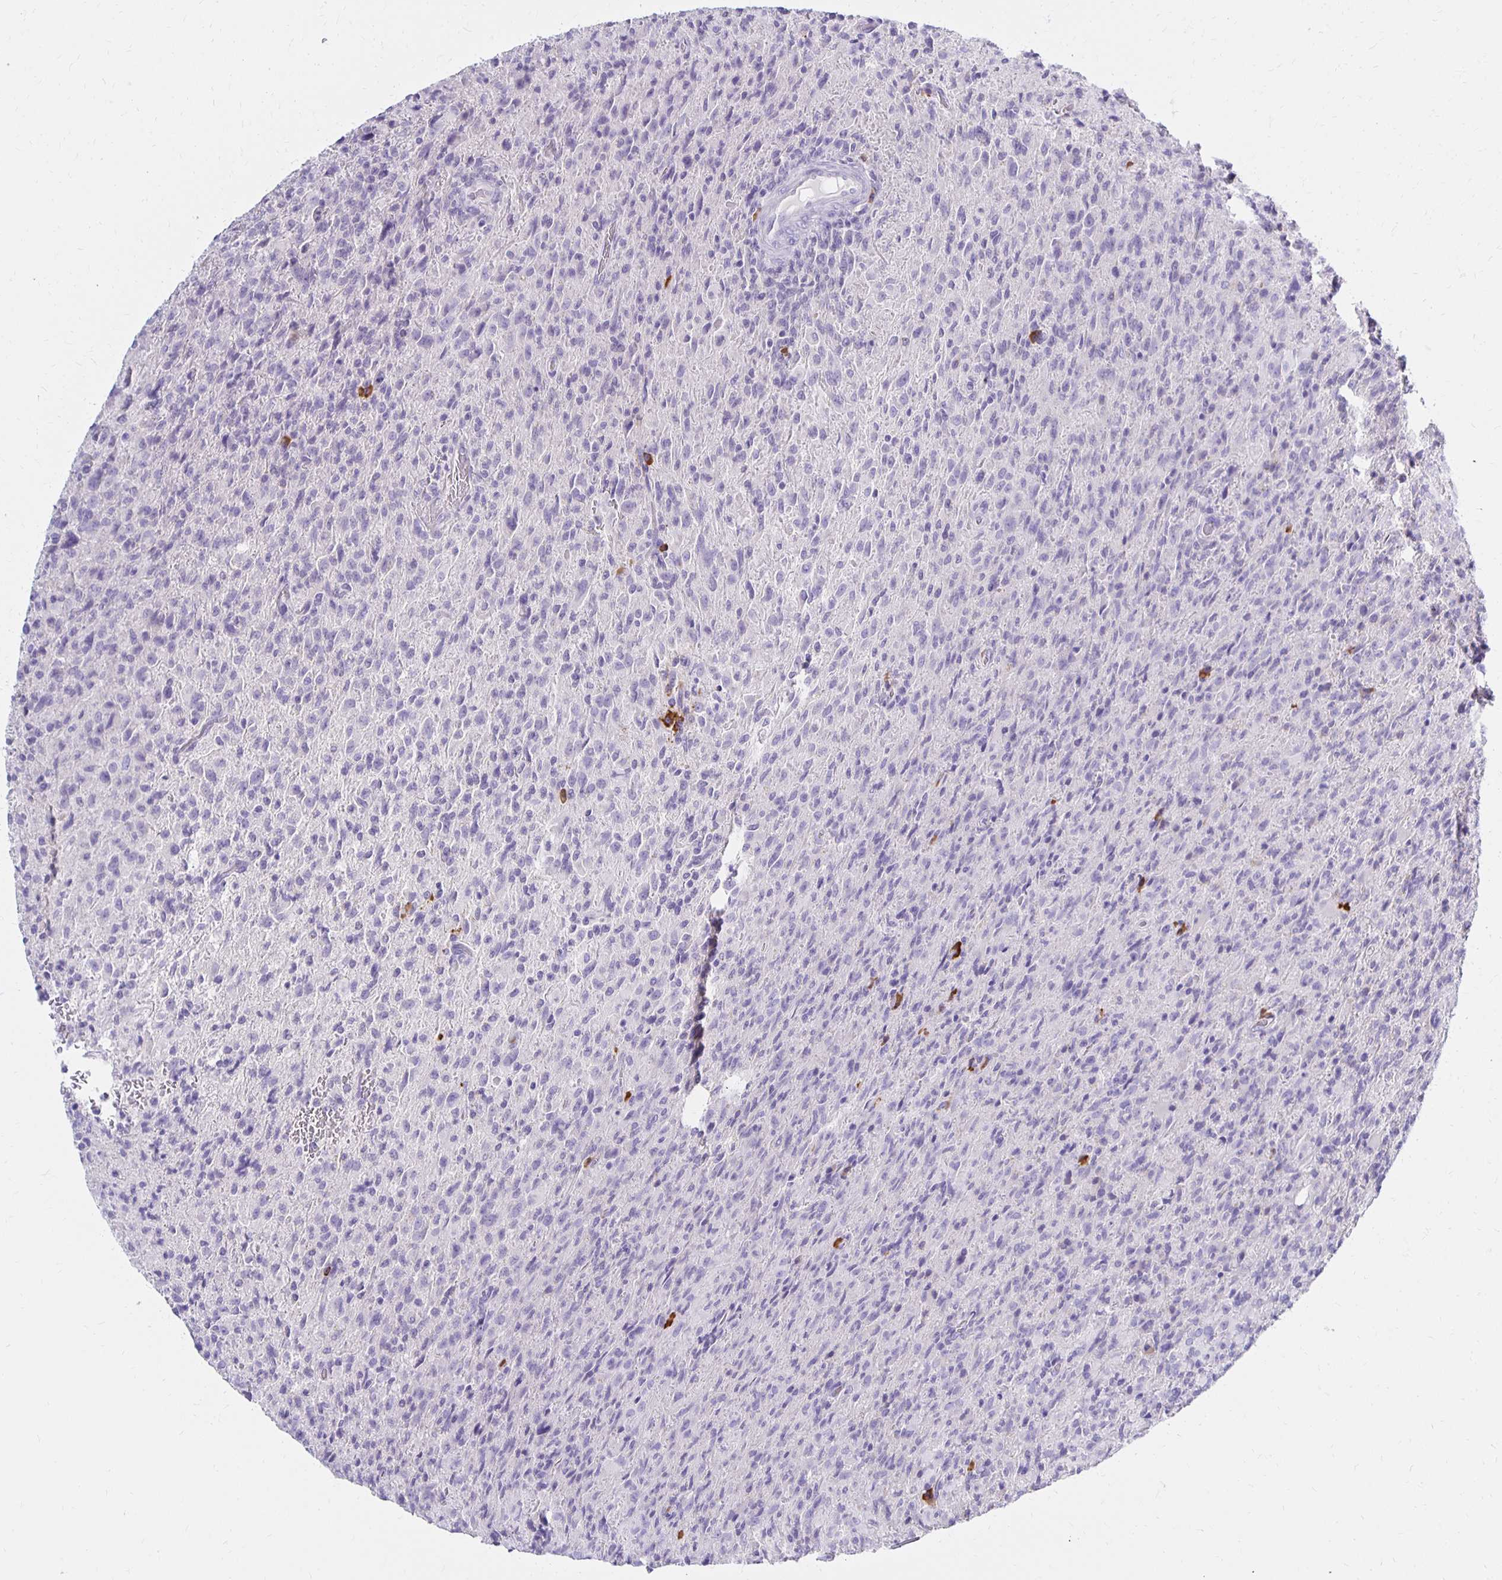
{"staining": {"intensity": "negative", "quantity": "none", "location": "none"}, "tissue": "glioma", "cell_type": "Tumor cells", "image_type": "cancer", "snomed": [{"axis": "morphology", "description": "Glioma, malignant, High grade"}, {"axis": "topography", "description": "Brain"}], "caption": "This histopathology image is of glioma stained with immunohistochemistry (IHC) to label a protein in brown with the nuclei are counter-stained blue. There is no staining in tumor cells.", "gene": "FNTB", "patient": {"sex": "male", "age": 68}}